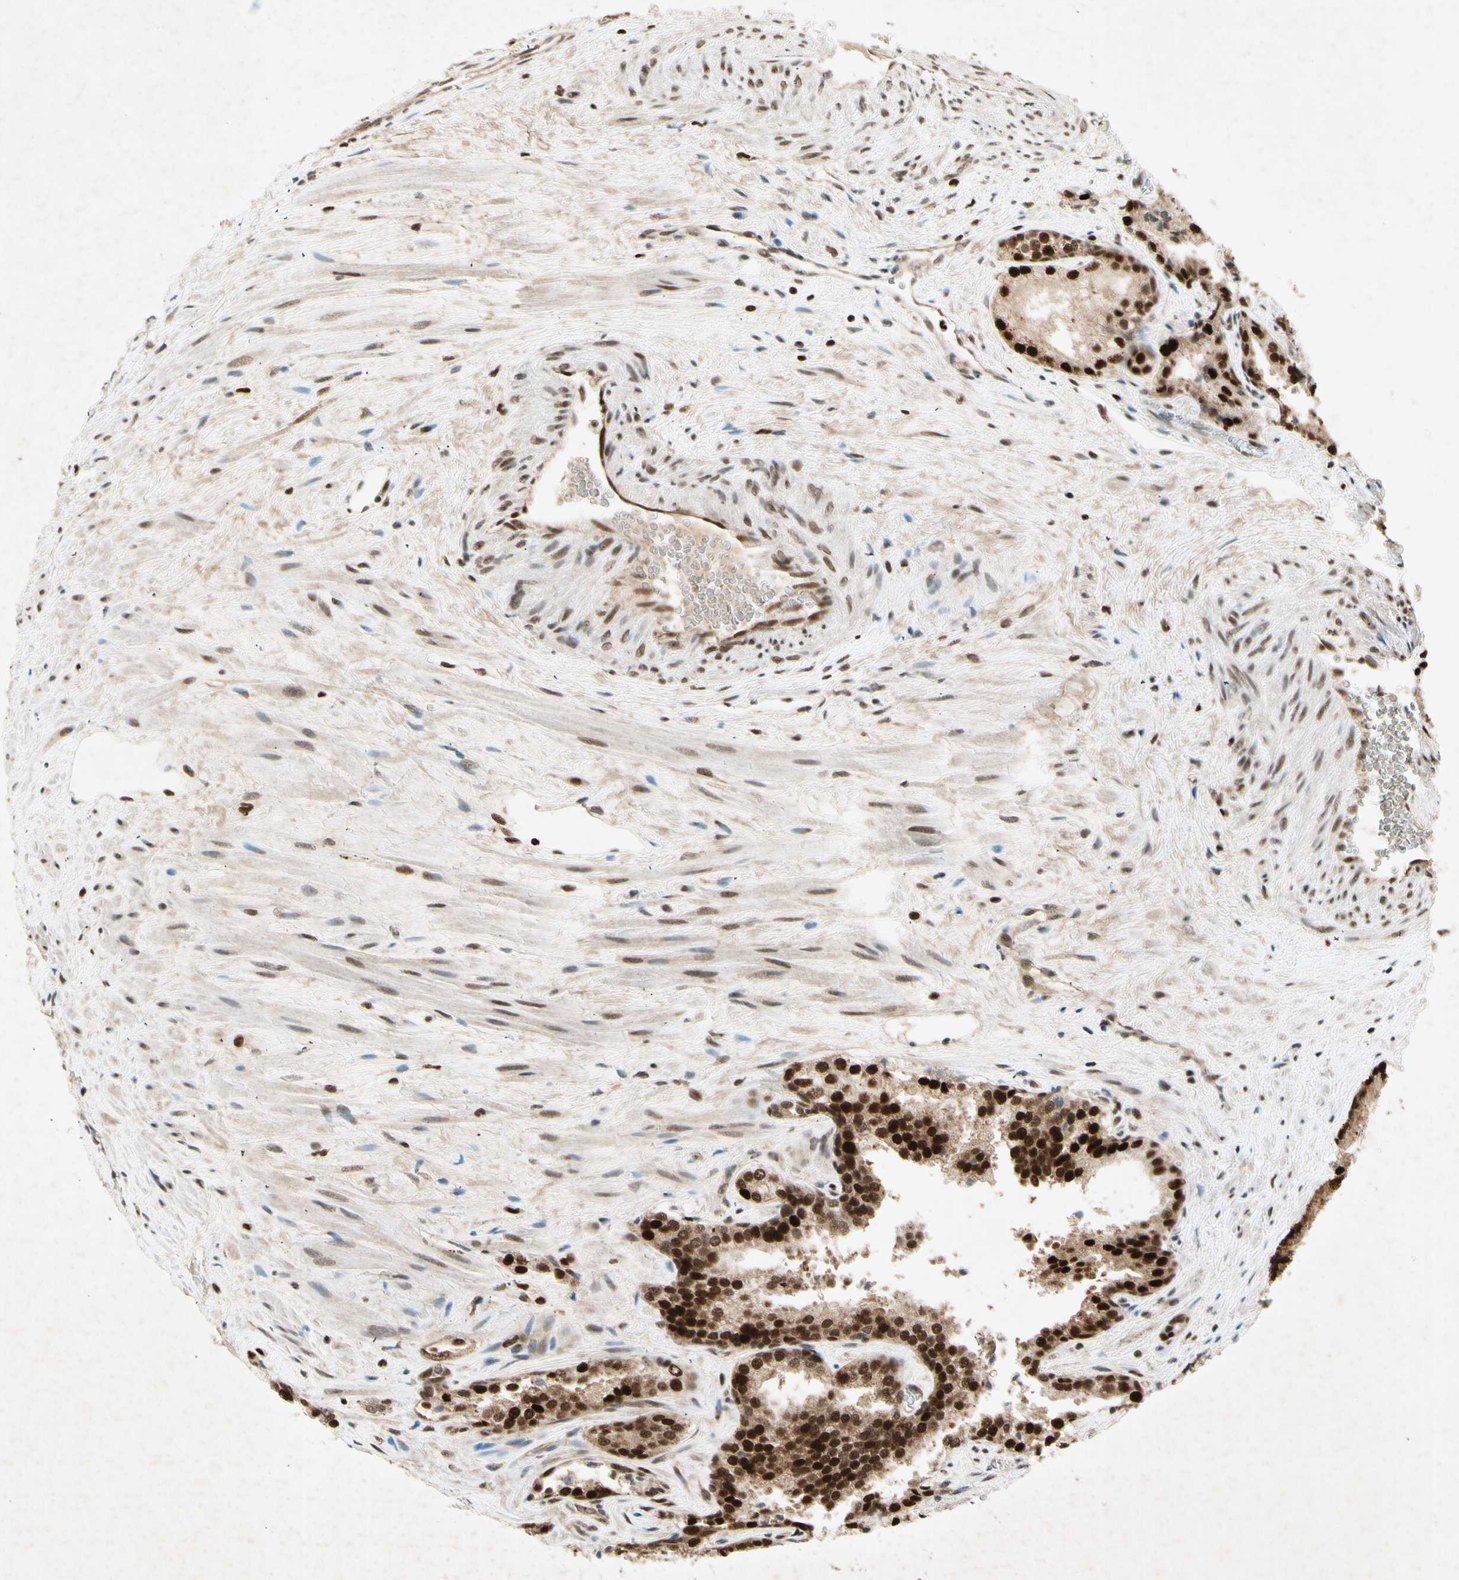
{"staining": {"intensity": "strong", "quantity": ">75%", "location": "nuclear"}, "tissue": "prostate cancer", "cell_type": "Tumor cells", "image_type": "cancer", "snomed": [{"axis": "morphology", "description": "Adenocarcinoma, Low grade"}, {"axis": "topography", "description": "Prostate"}], "caption": "Immunohistochemical staining of prostate cancer (adenocarcinoma (low-grade)) displays strong nuclear protein expression in about >75% of tumor cells.", "gene": "RNF43", "patient": {"sex": "male", "age": 60}}